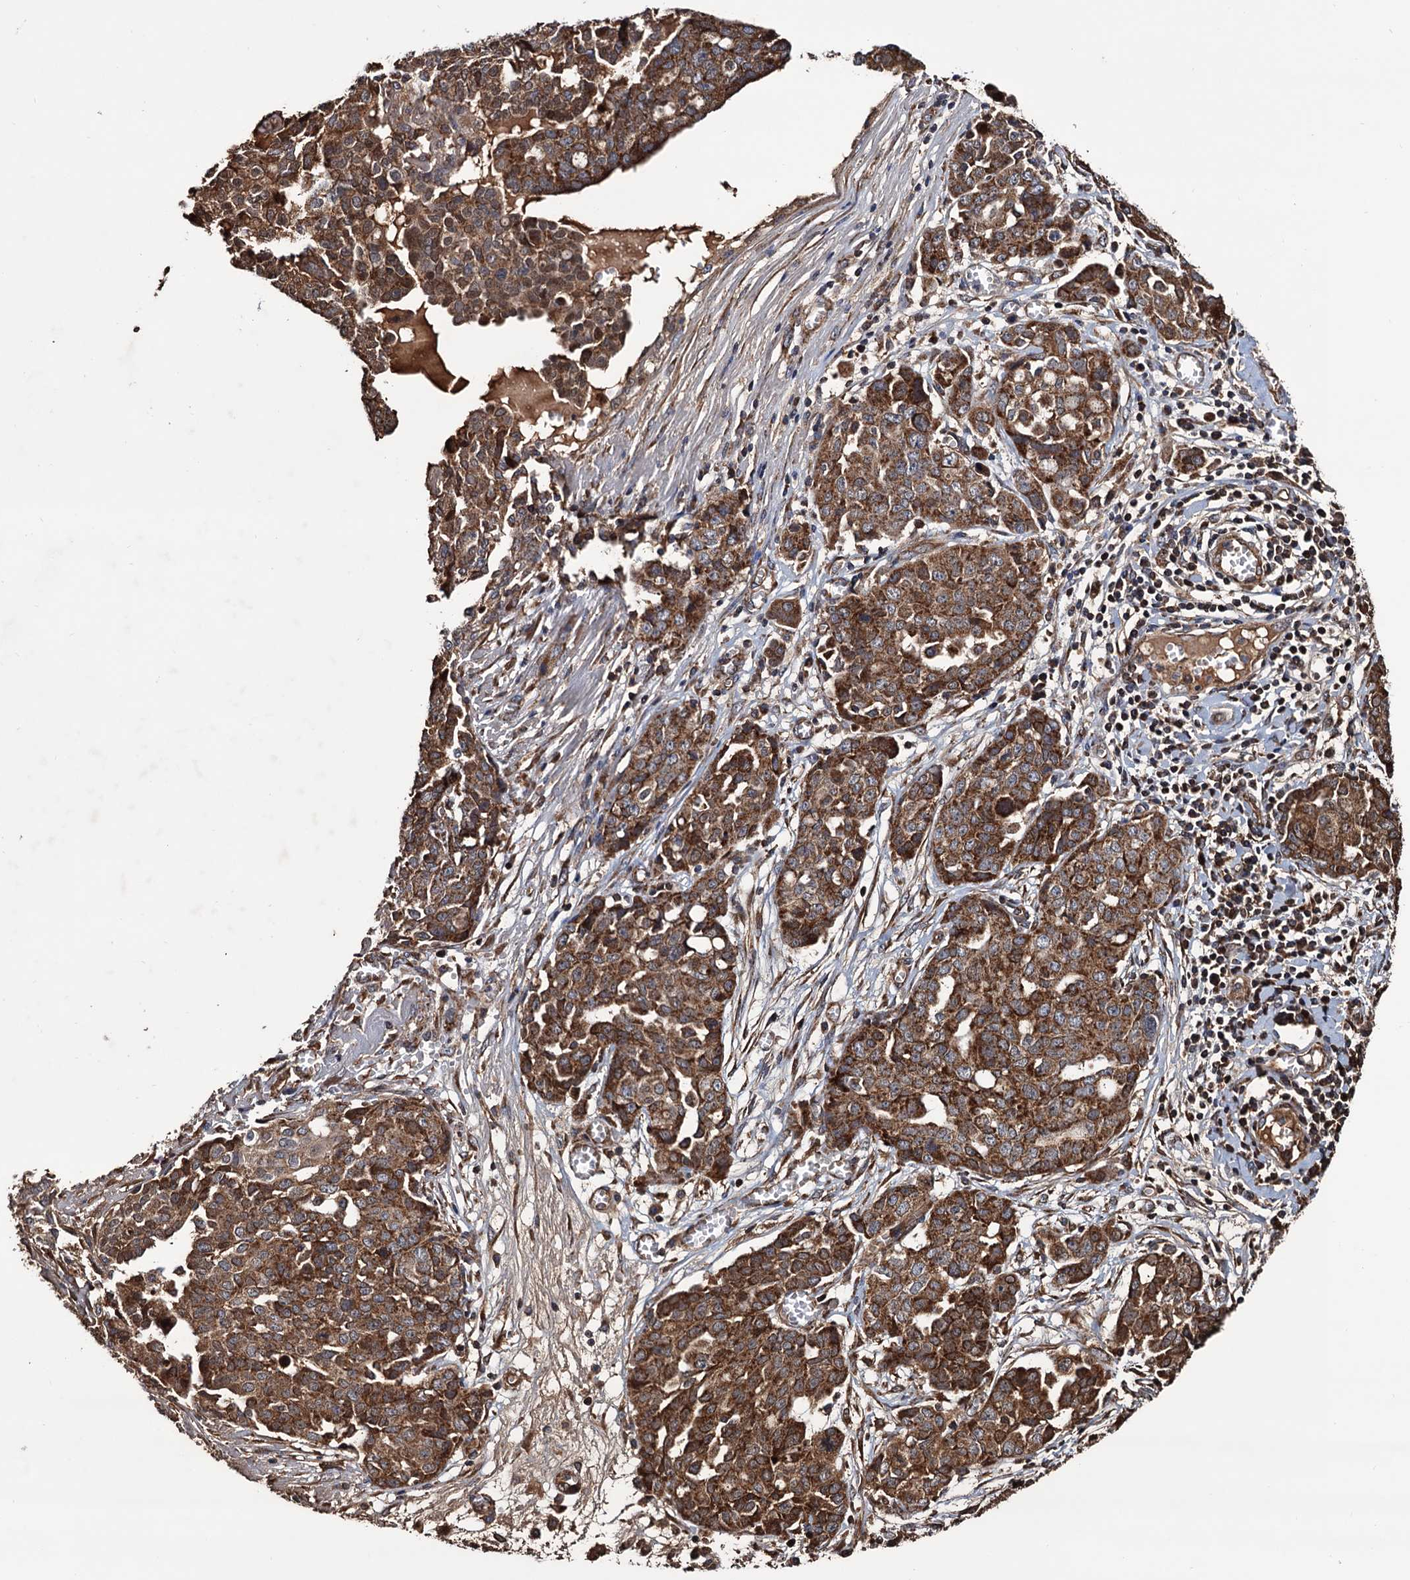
{"staining": {"intensity": "strong", "quantity": ">75%", "location": "cytoplasmic/membranous"}, "tissue": "ovarian cancer", "cell_type": "Tumor cells", "image_type": "cancer", "snomed": [{"axis": "morphology", "description": "Cystadenocarcinoma, serous, NOS"}, {"axis": "topography", "description": "Soft tissue"}, {"axis": "topography", "description": "Ovary"}], "caption": "Immunohistochemistry (IHC) of ovarian cancer (serous cystadenocarcinoma) exhibits high levels of strong cytoplasmic/membranous expression in about >75% of tumor cells.", "gene": "MRPL42", "patient": {"sex": "female", "age": 57}}